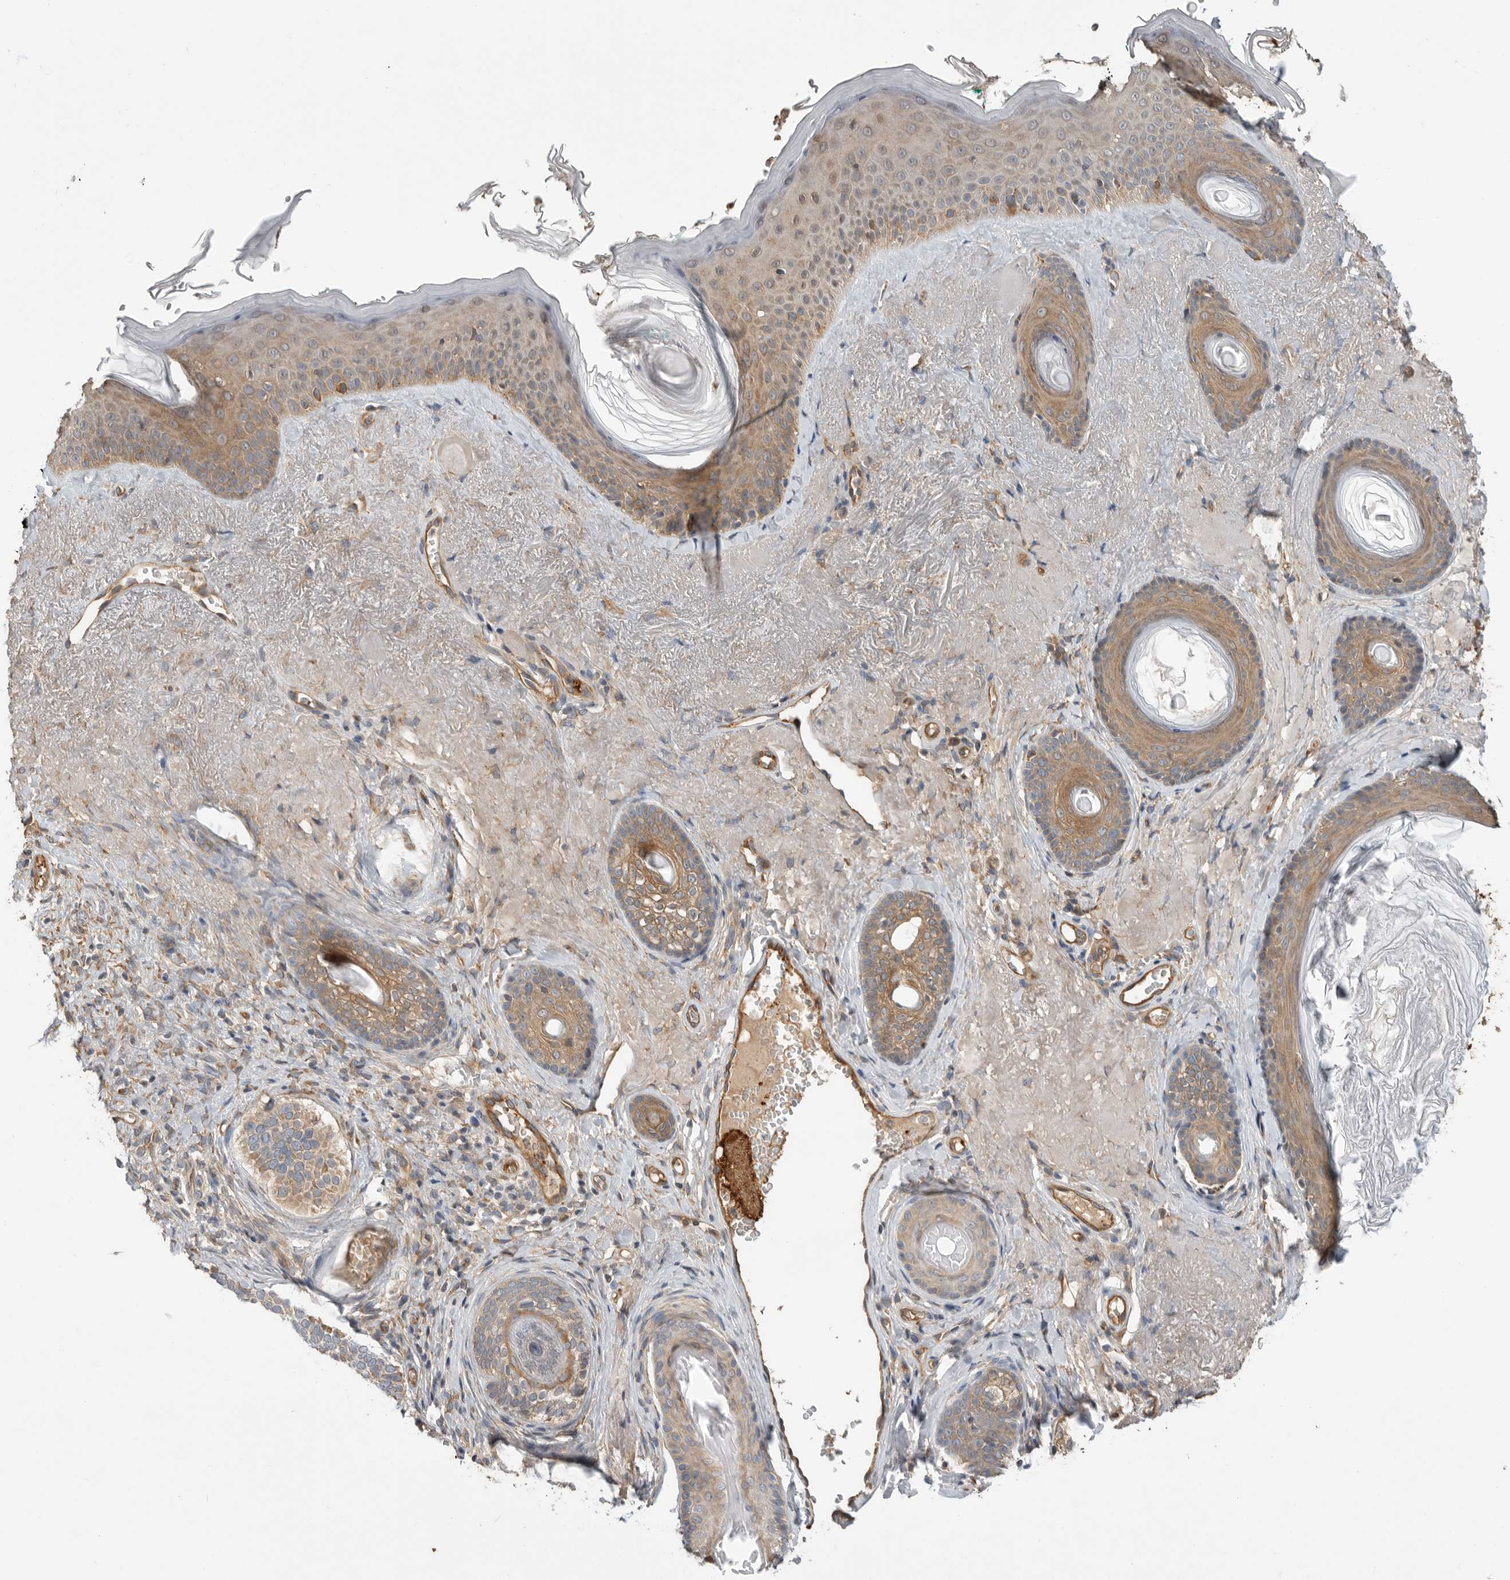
{"staining": {"intensity": "moderate", "quantity": ">75%", "location": "cytoplasmic/membranous"}, "tissue": "skin cancer", "cell_type": "Tumor cells", "image_type": "cancer", "snomed": [{"axis": "morphology", "description": "Basal cell carcinoma"}, {"axis": "topography", "description": "Skin"}], "caption": "IHC photomicrograph of neoplastic tissue: skin basal cell carcinoma stained using immunohistochemistry shows medium levels of moderate protein expression localized specifically in the cytoplasmic/membranous of tumor cells, appearing as a cytoplasmic/membranous brown color.", "gene": "CDC42BPB", "patient": {"sex": "male", "age": 62}}